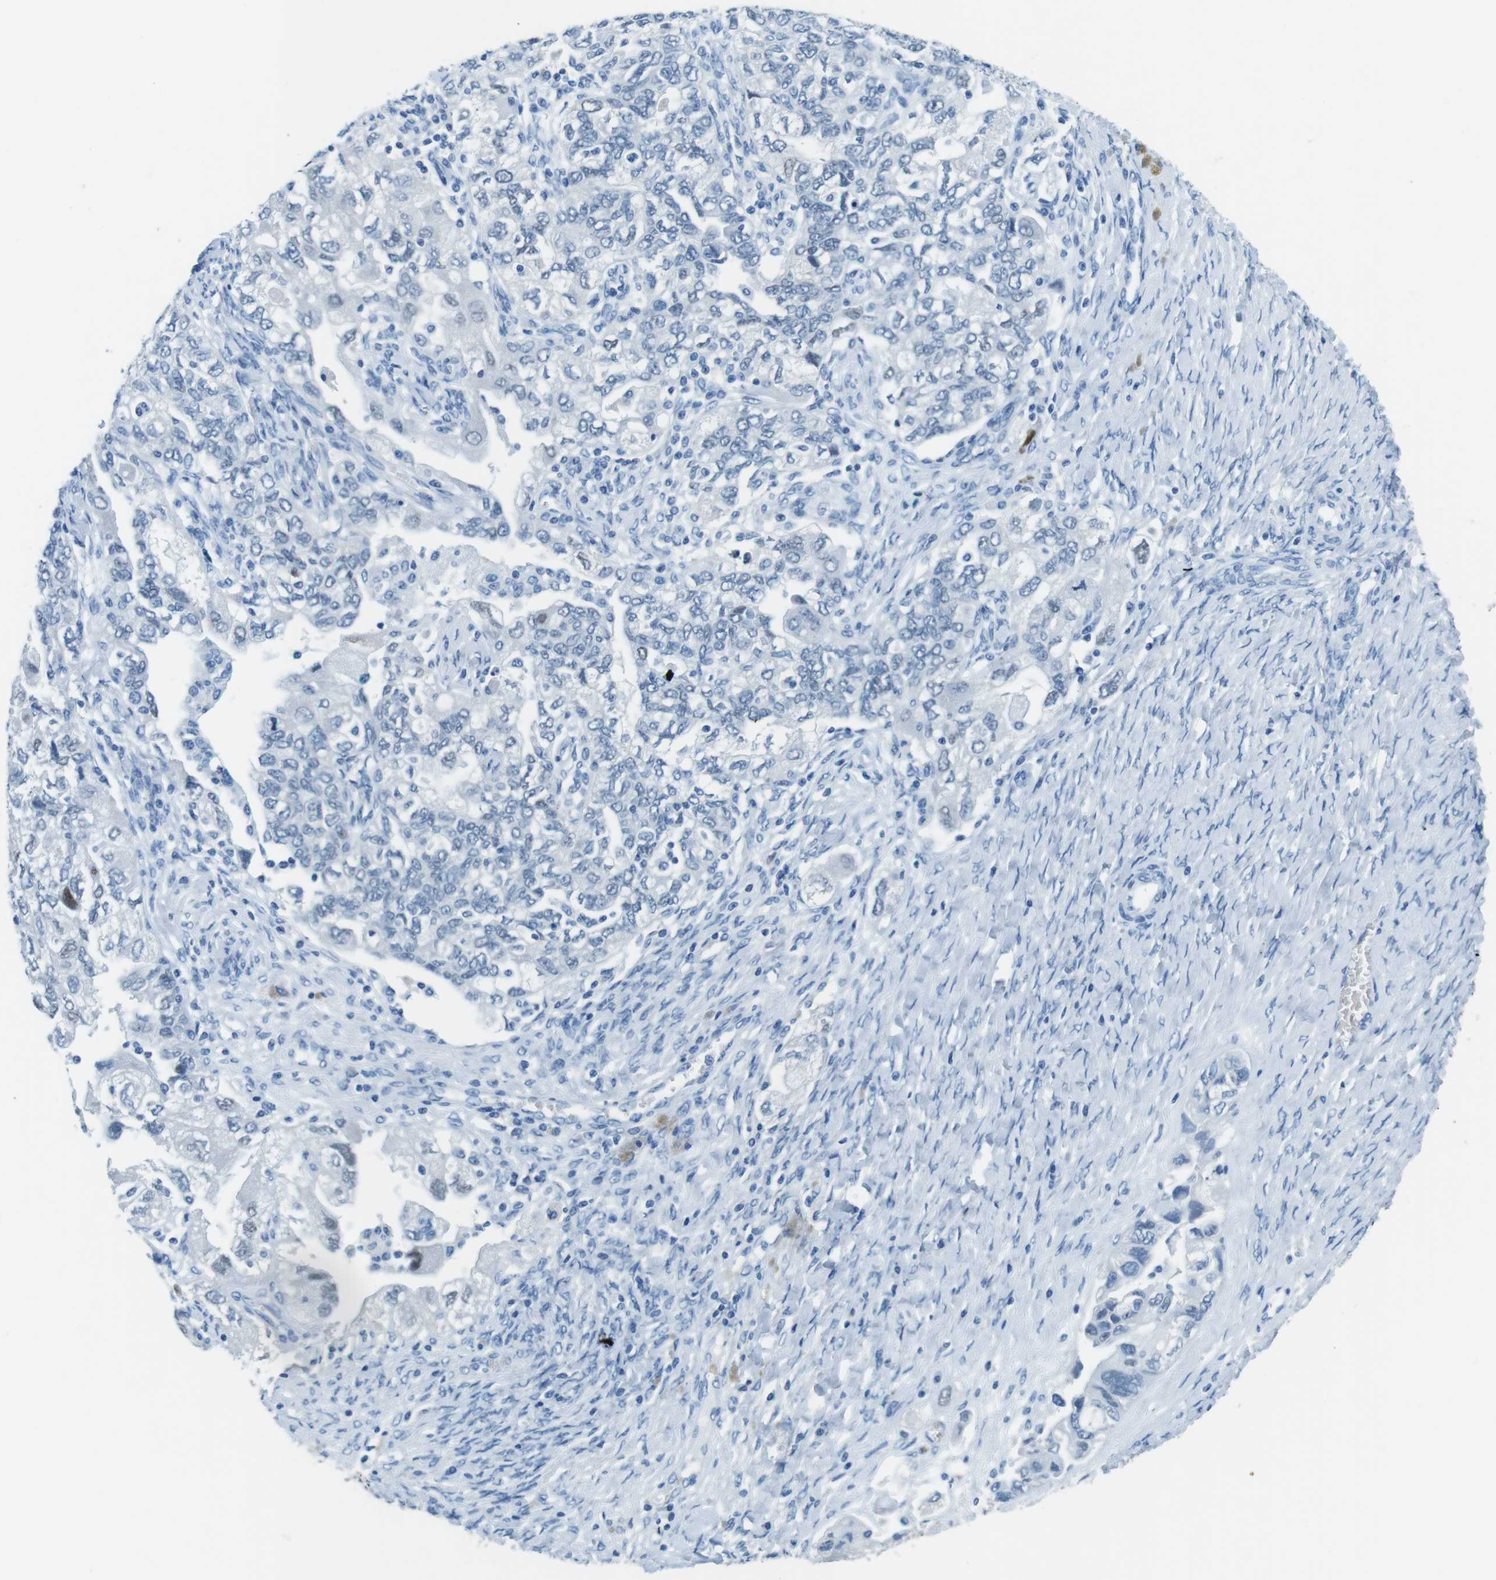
{"staining": {"intensity": "weak", "quantity": "<25%", "location": "nuclear"}, "tissue": "ovarian cancer", "cell_type": "Tumor cells", "image_type": "cancer", "snomed": [{"axis": "morphology", "description": "Carcinoma, NOS"}, {"axis": "morphology", "description": "Cystadenocarcinoma, serous, NOS"}, {"axis": "topography", "description": "Ovary"}], "caption": "This is a image of immunohistochemistry (IHC) staining of ovarian cancer, which shows no positivity in tumor cells. The staining was performed using DAB (3,3'-diaminobenzidine) to visualize the protein expression in brown, while the nuclei were stained in blue with hematoxylin (Magnification: 20x).", "gene": "TFAP2C", "patient": {"sex": "female", "age": 69}}